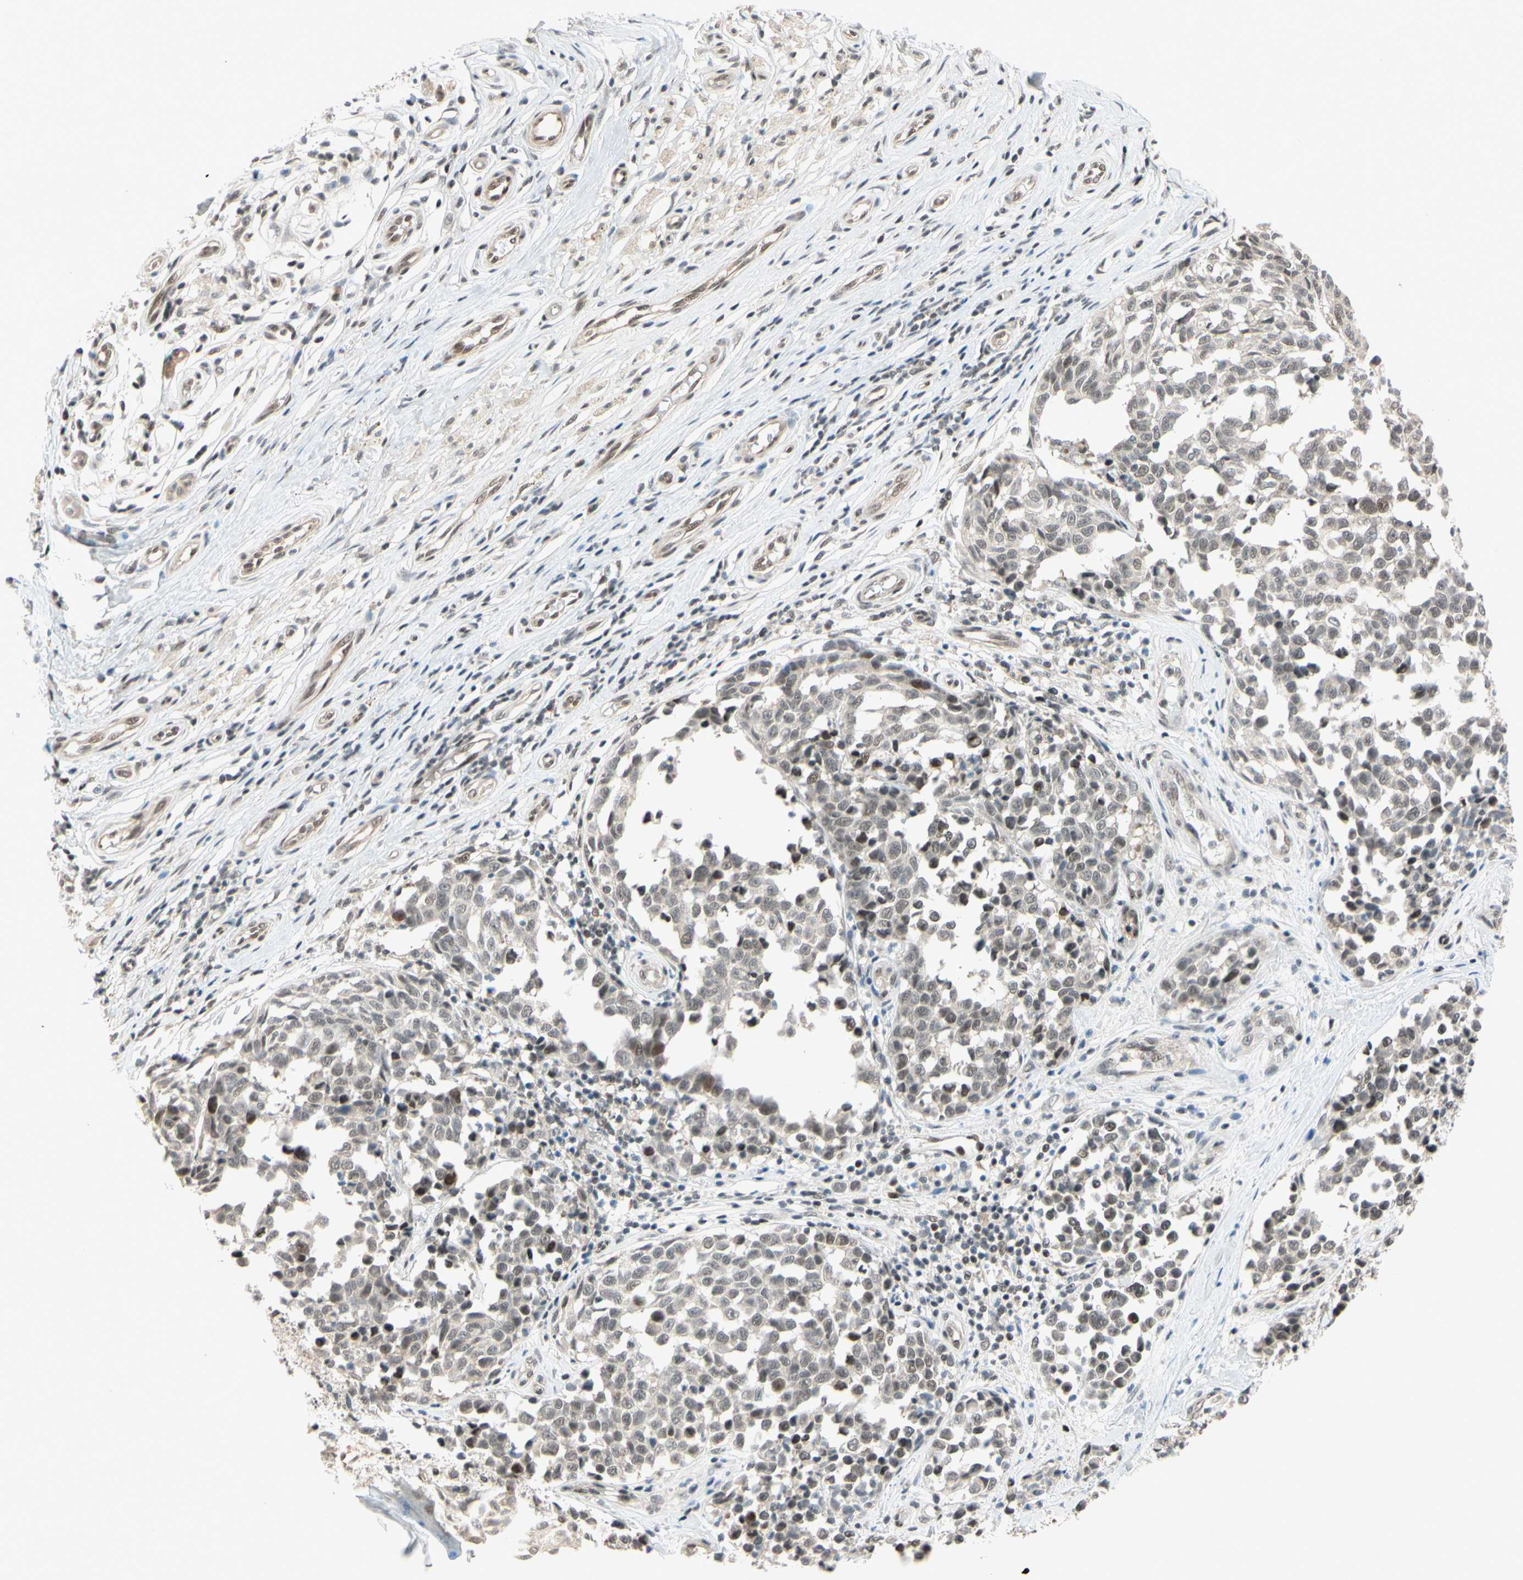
{"staining": {"intensity": "weak", "quantity": "25%-75%", "location": "nuclear"}, "tissue": "melanoma", "cell_type": "Tumor cells", "image_type": "cancer", "snomed": [{"axis": "morphology", "description": "Malignant melanoma, NOS"}, {"axis": "topography", "description": "Skin"}], "caption": "Protein expression analysis of malignant melanoma shows weak nuclear expression in approximately 25%-75% of tumor cells.", "gene": "TAF4", "patient": {"sex": "female", "age": 64}}